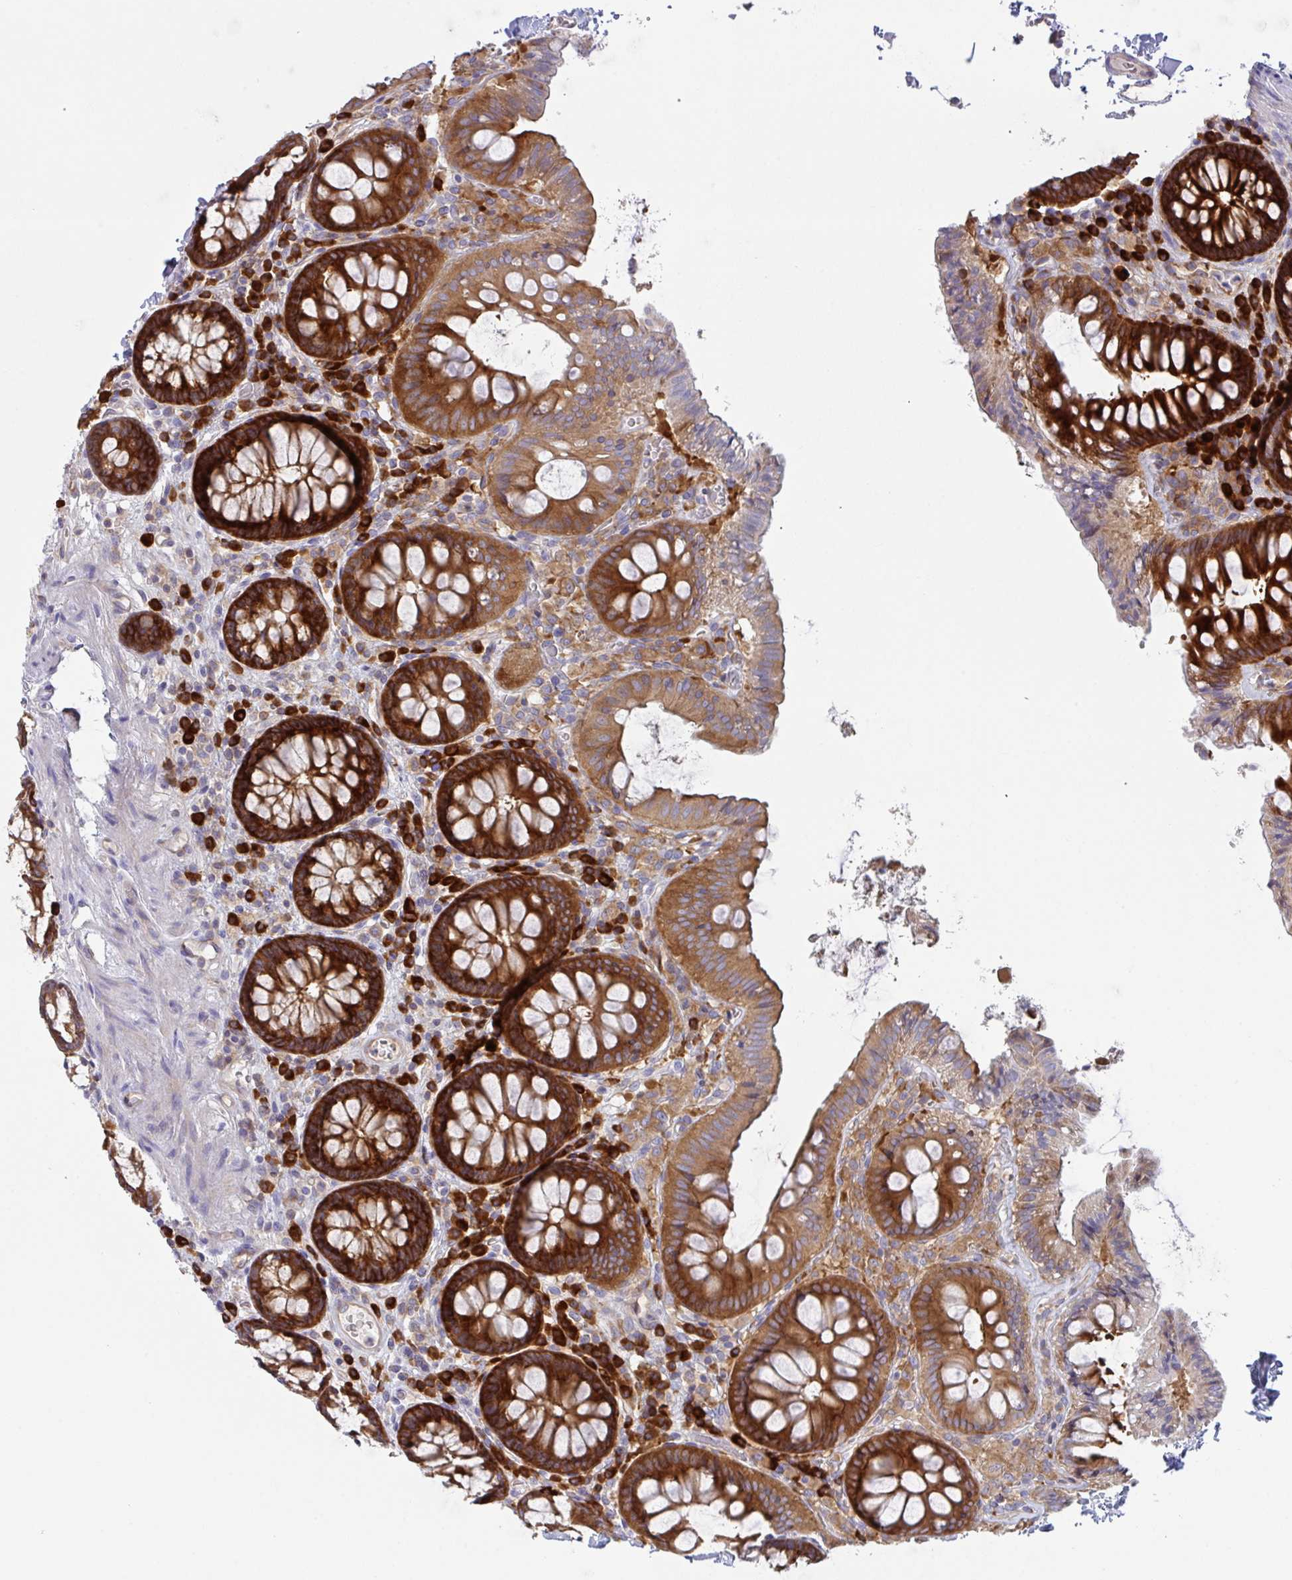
{"staining": {"intensity": "negative", "quantity": "none", "location": "none"}, "tissue": "colon", "cell_type": "Endothelial cells", "image_type": "normal", "snomed": [{"axis": "morphology", "description": "Normal tissue, NOS"}, {"axis": "topography", "description": "Colon"}, {"axis": "topography", "description": "Peripheral nerve tissue"}], "caption": "Colon stained for a protein using immunohistochemistry demonstrates no staining endothelial cells.", "gene": "YARS2", "patient": {"sex": "male", "age": 84}}